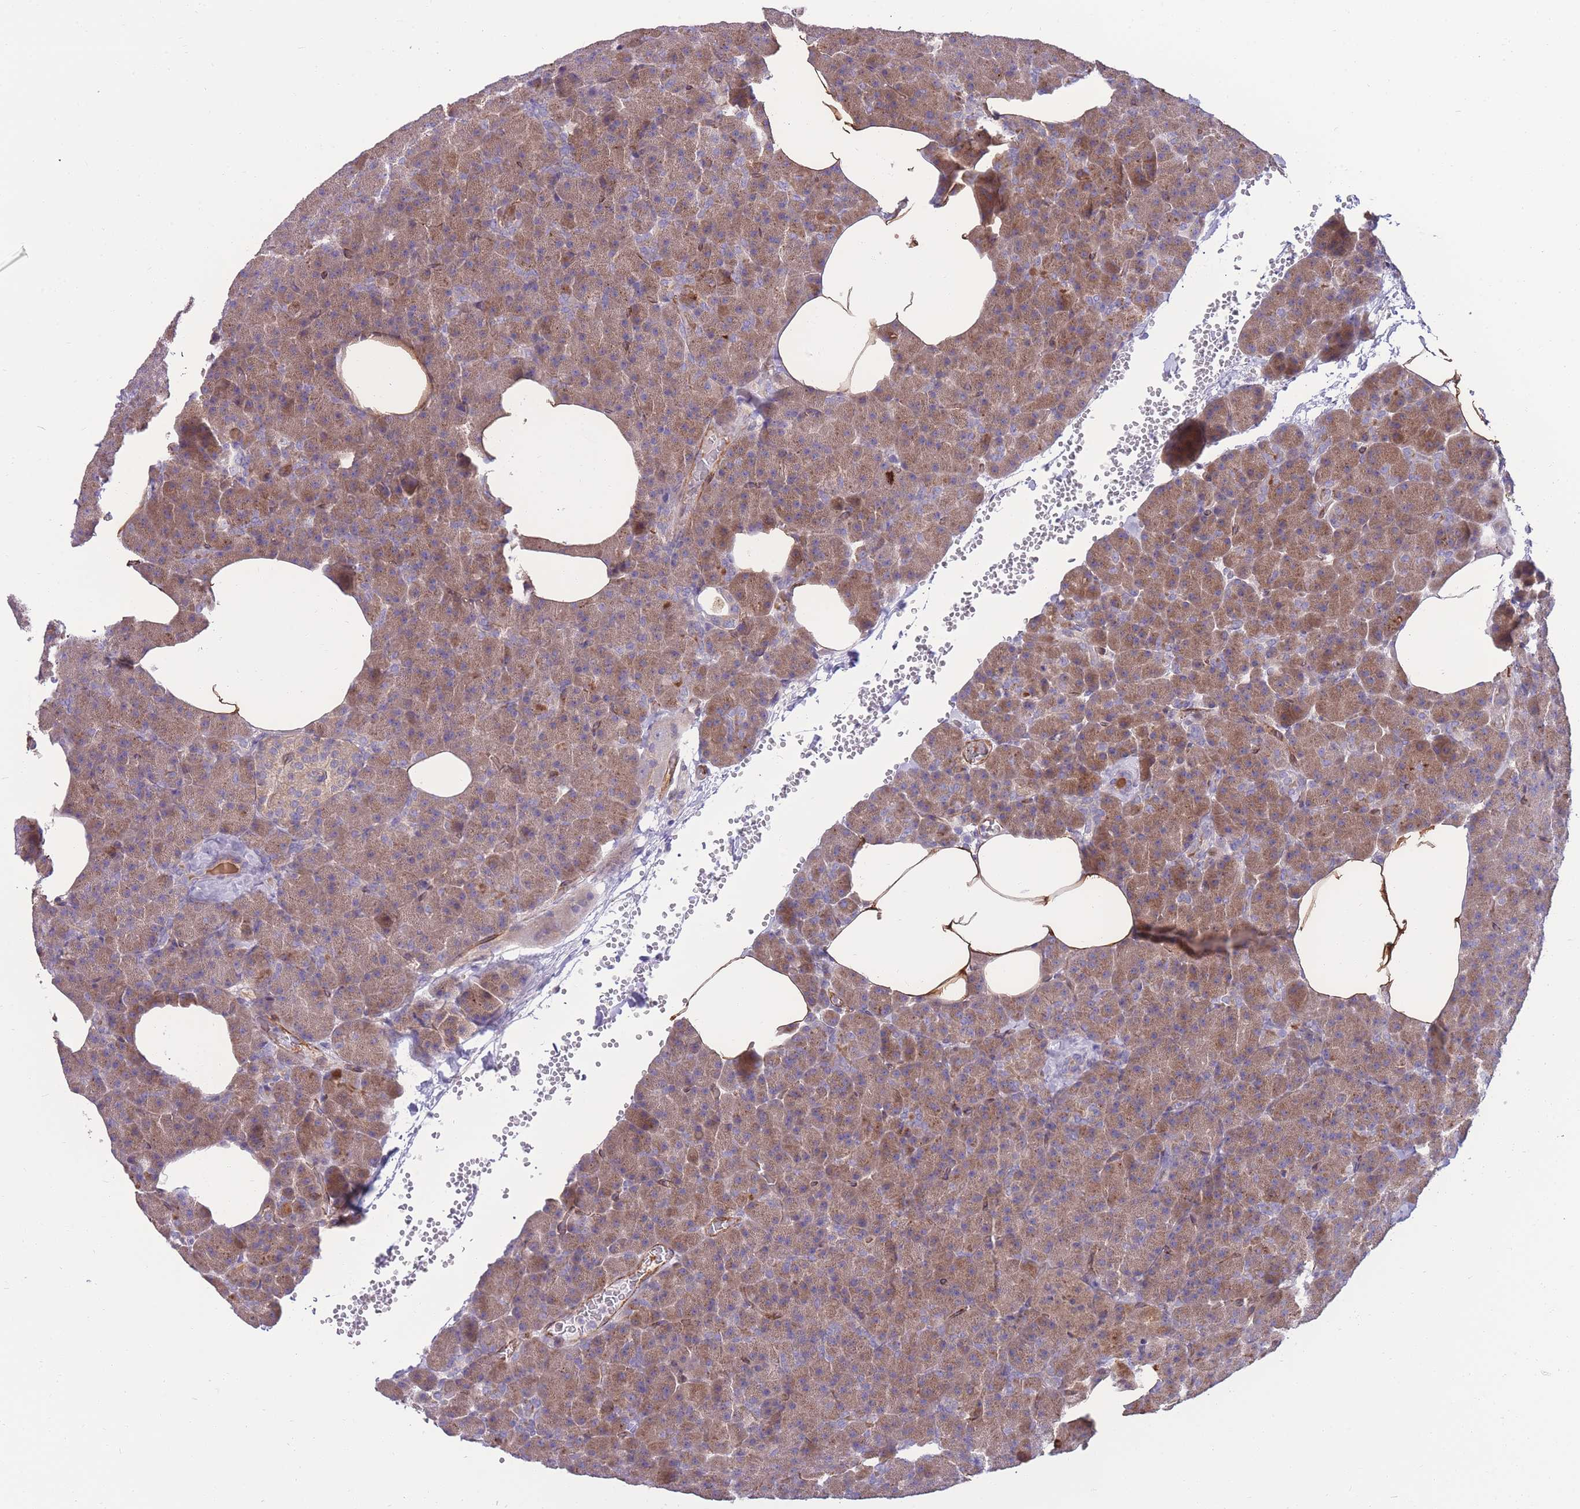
{"staining": {"intensity": "moderate", "quantity": "25%-75%", "location": "cytoplasmic/membranous"}, "tissue": "pancreas", "cell_type": "Exocrine glandular cells", "image_type": "normal", "snomed": [{"axis": "morphology", "description": "Normal tissue, NOS"}, {"axis": "morphology", "description": "Carcinoid, malignant, NOS"}, {"axis": "topography", "description": "Pancreas"}], "caption": "Immunohistochemistry micrograph of benign pancreas stained for a protein (brown), which reveals medium levels of moderate cytoplasmic/membranous positivity in approximately 25%-75% of exocrine glandular cells.", "gene": "RGS11", "patient": {"sex": "female", "age": 35}}